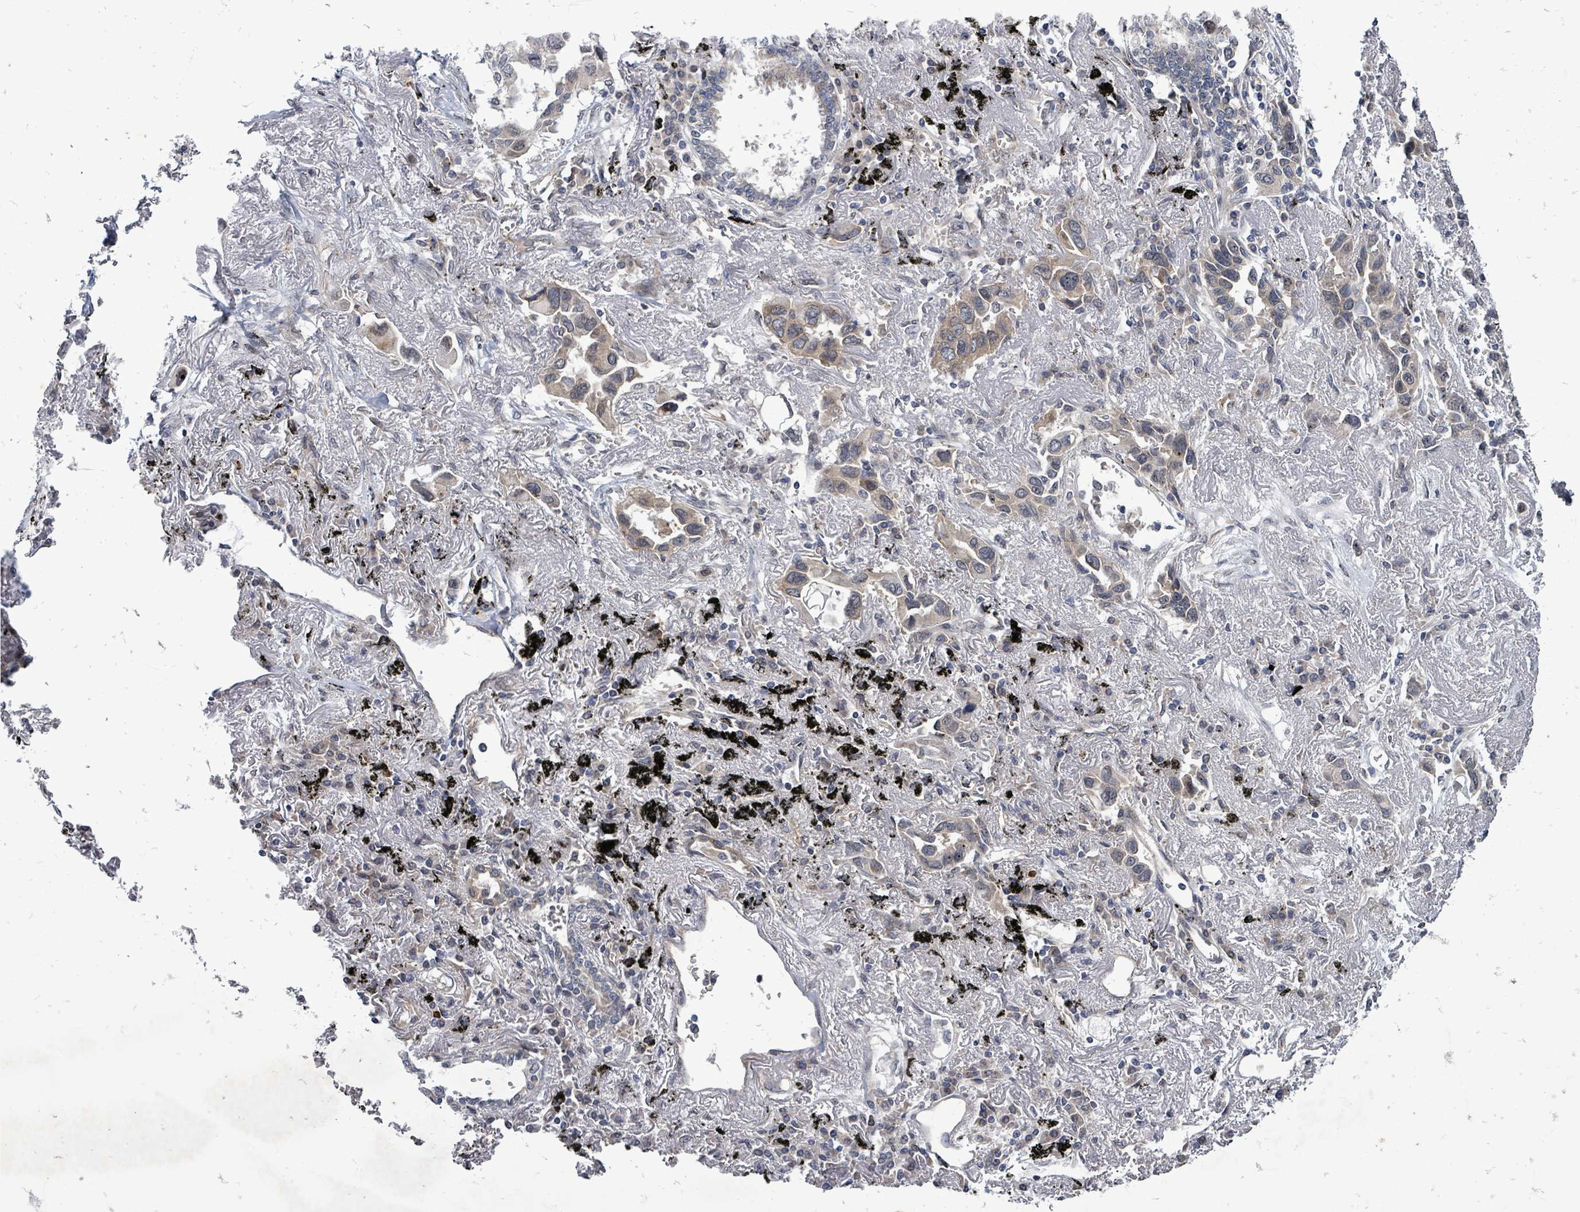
{"staining": {"intensity": "weak", "quantity": "25%-75%", "location": "cytoplasmic/membranous"}, "tissue": "lung cancer", "cell_type": "Tumor cells", "image_type": "cancer", "snomed": [{"axis": "morphology", "description": "Adenocarcinoma, NOS"}, {"axis": "topography", "description": "Lung"}], "caption": "High-magnification brightfield microscopy of lung adenocarcinoma stained with DAB (brown) and counterstained with hematoxylin (blue). tumor cells exhibit weak cytoplasmic/membranous positivity is present in about25%-75% of cells.", "gene": "RALGAPB", "patient": {"sex": "female", "age": 76}}